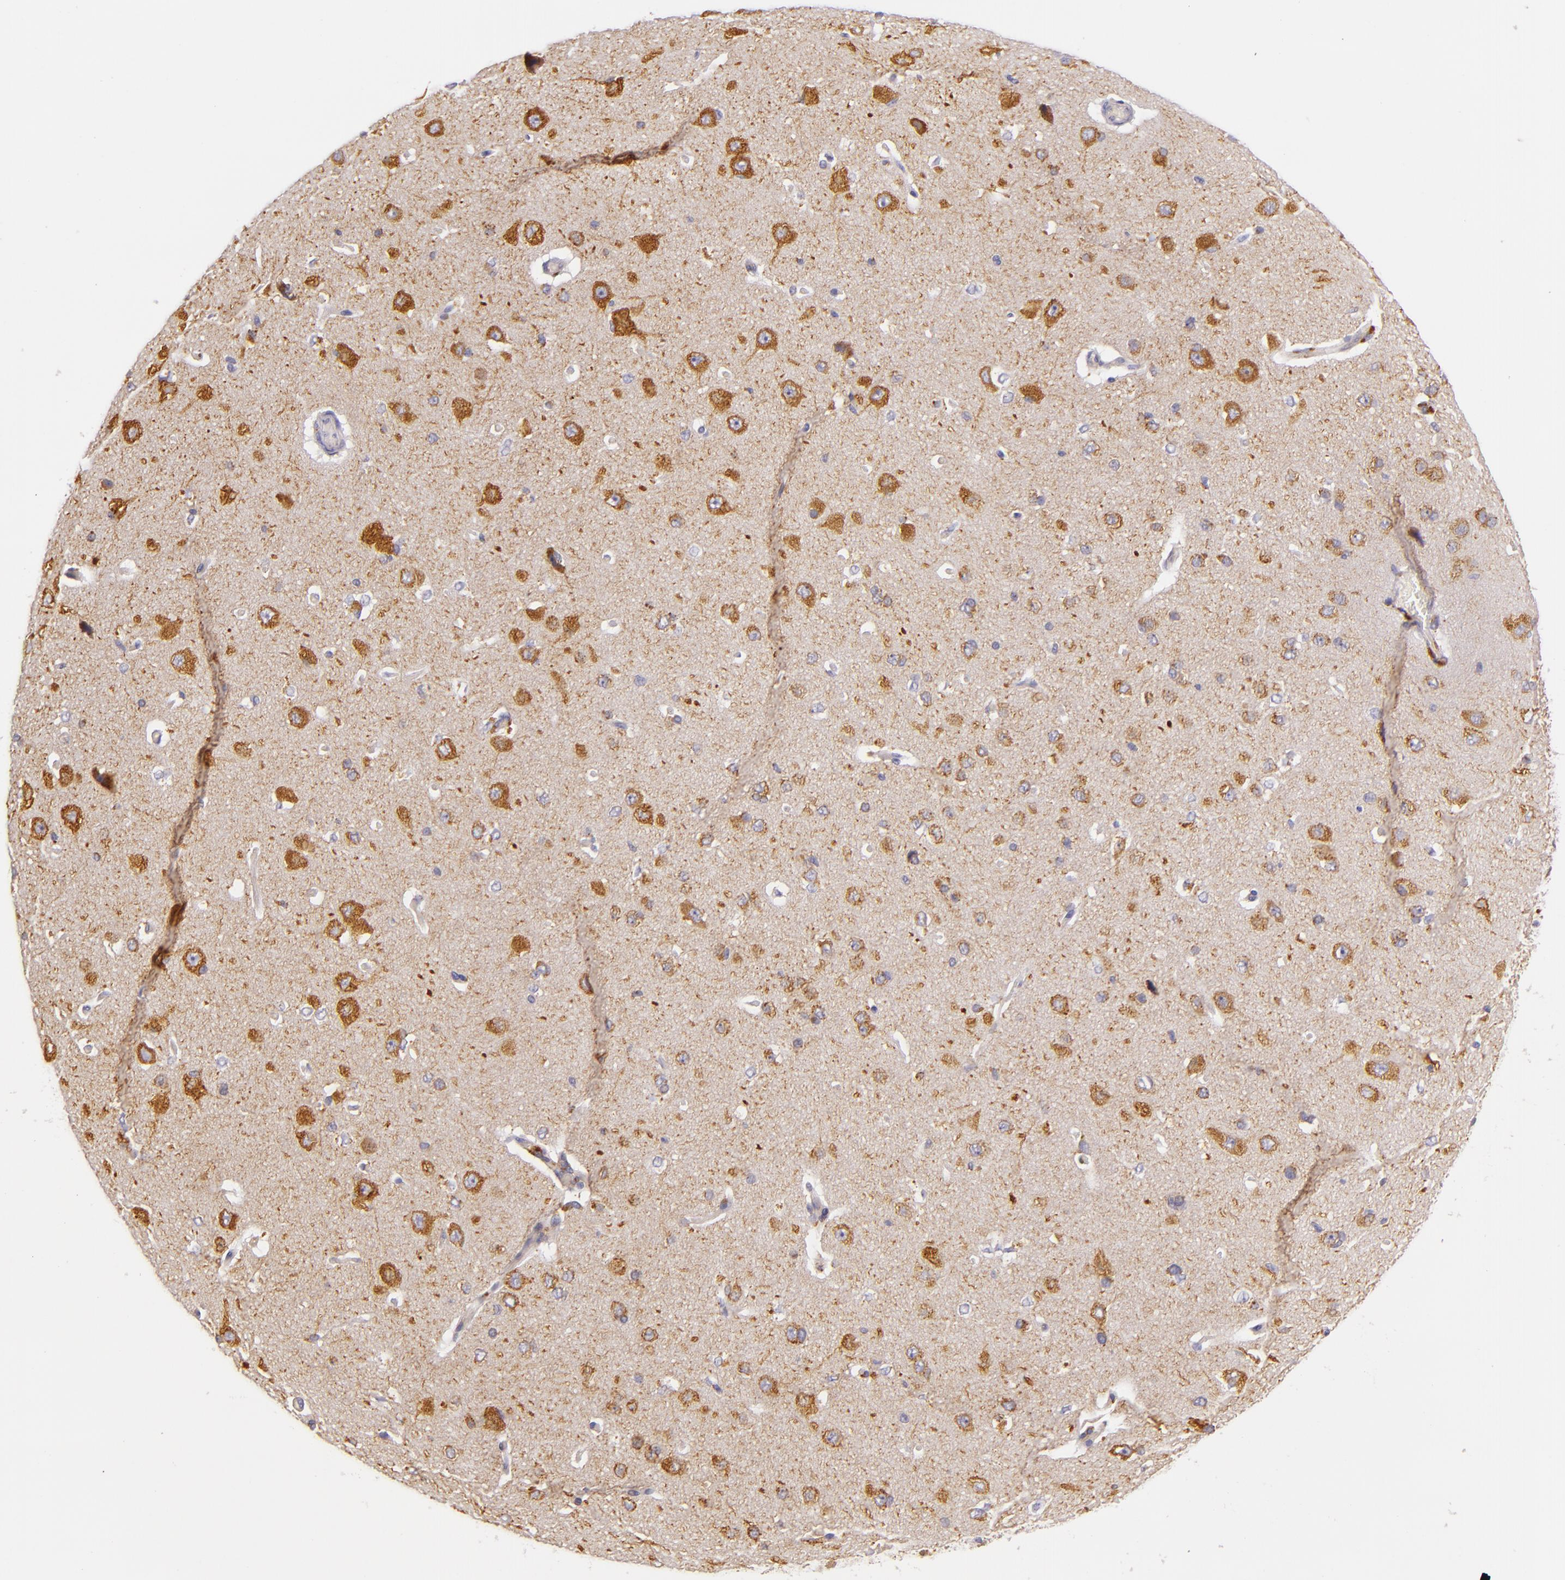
{"staining": {"intensity": "moderate", "quantity": ">75%", "location": "cytoplasmic/membranous"}, "tissue": "cerebral cortex", "cell_type": "Endothelial cells", "image_type": "normal", "snomed": [{"axis": "morphology", "description": "Normal tissue, NOS"}, {"axis": "topography", "description": "Cerebral cortex"}], "caption": "Immunohistochemistry of benign human cerebral cortex shows medium levels of moderate cytoplasmic/membranous expression in about >75% of endothelial cells. (DAB IHC, brown staining for protein, blue staining for nuclei).", "gene": "CTSF", "patient": {"sex": "female", "age": 45}}